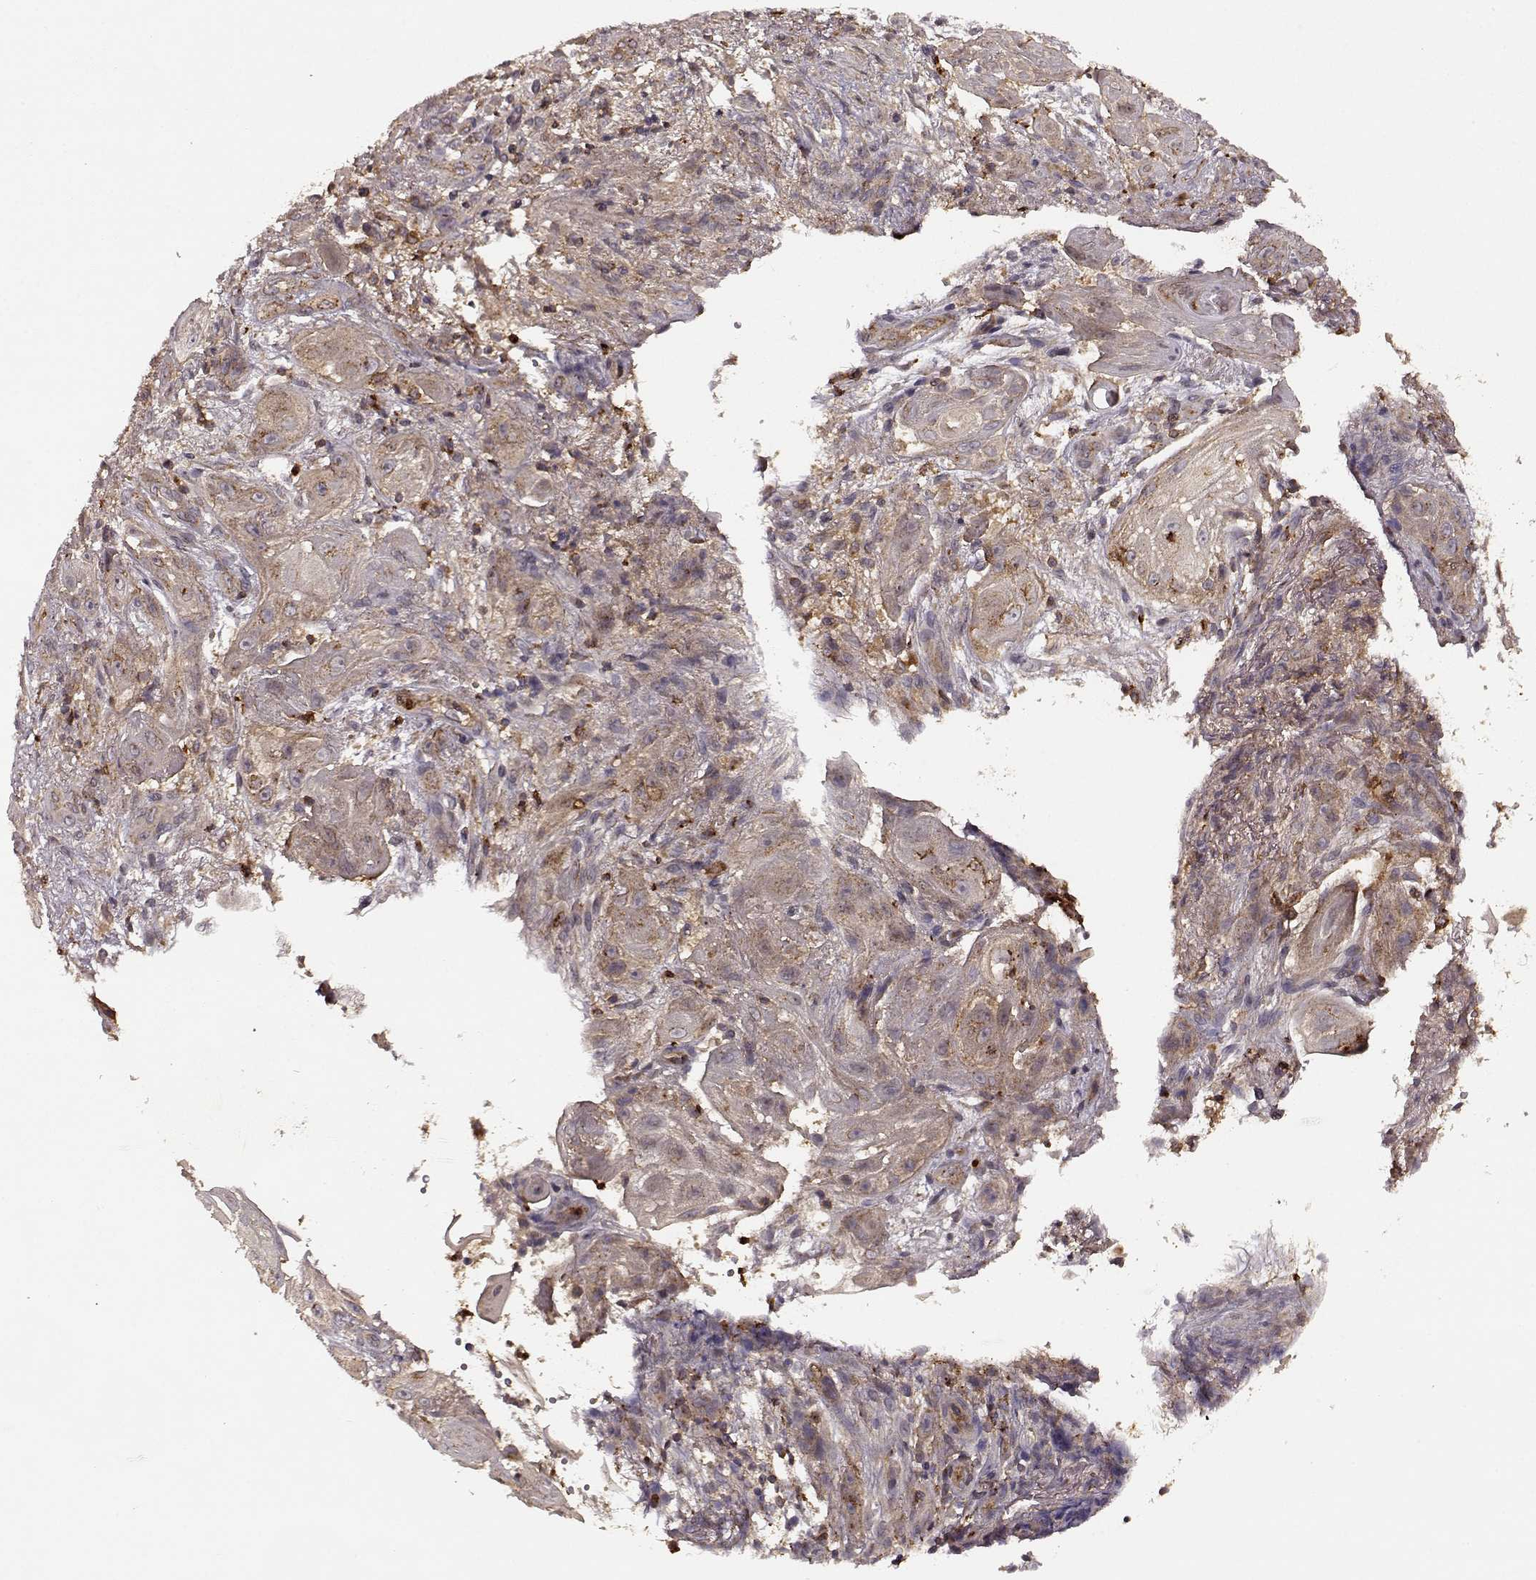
{"staining": {"intensity": "weak", "quantity": ">75%", "location": "cytoplasmic/membranous"}, "tissue": "skin cancer", "cell_type": "Tumor cells", "image_type": "cancer", "snomed": [{"axis": "morphology", "description": "Squamous cell carcinoma, NOS"}, {"axis": "topography", "description": "Skin"}], "caption": "A high-resolution image shows immunohistochemistry staining of skin cancer (squamous cell carcinoma), which reveals weak cytoplasmic/membranous expression in approximately >75% of tumor cells.", "gene": "IFRD2", "patient": {"sex": "male", "age": 62}}